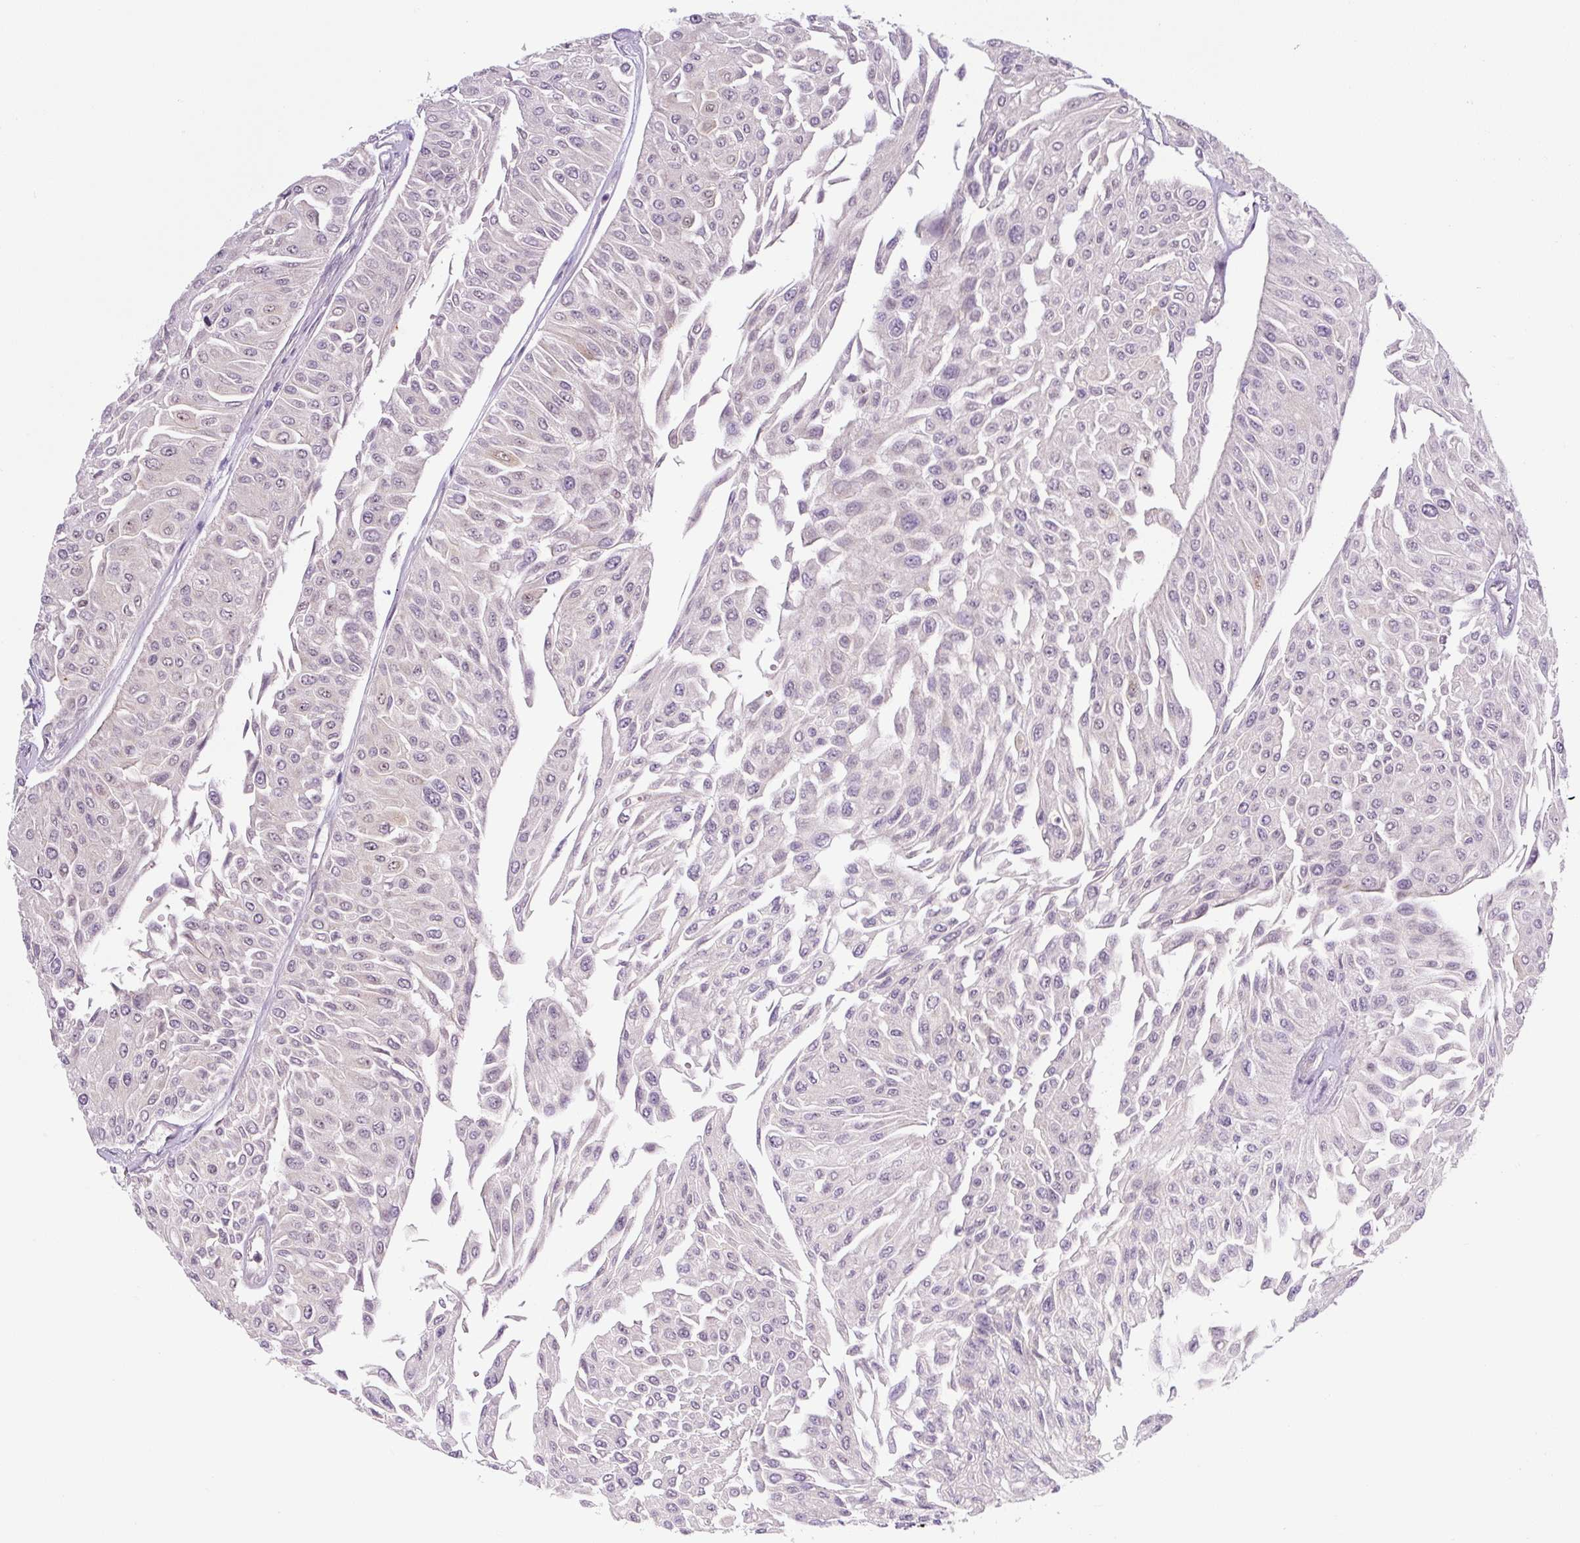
{"staining": {"intensity": "negative", "quantity": "none", "location": "none"}, "tissue": "urothelial cancer", "cell_type": "Tumor cells", "image_type": "cancer", "snomed": [{"axis": "morphology", "description": "Urothelial carcinoma, Low grade"}, {"axis": "topography", "description": "Urinary bladder"}], "caption": "Image shows no protein staining in tumor cells of low-grade urothelial carcinoma tissue. (DAB (3,3'-diaminobenzidine) immunohistochemistry (IHC), high magnification).", "gene": "PRKAA2", "patient": {"sex": "male", "age": 67}}